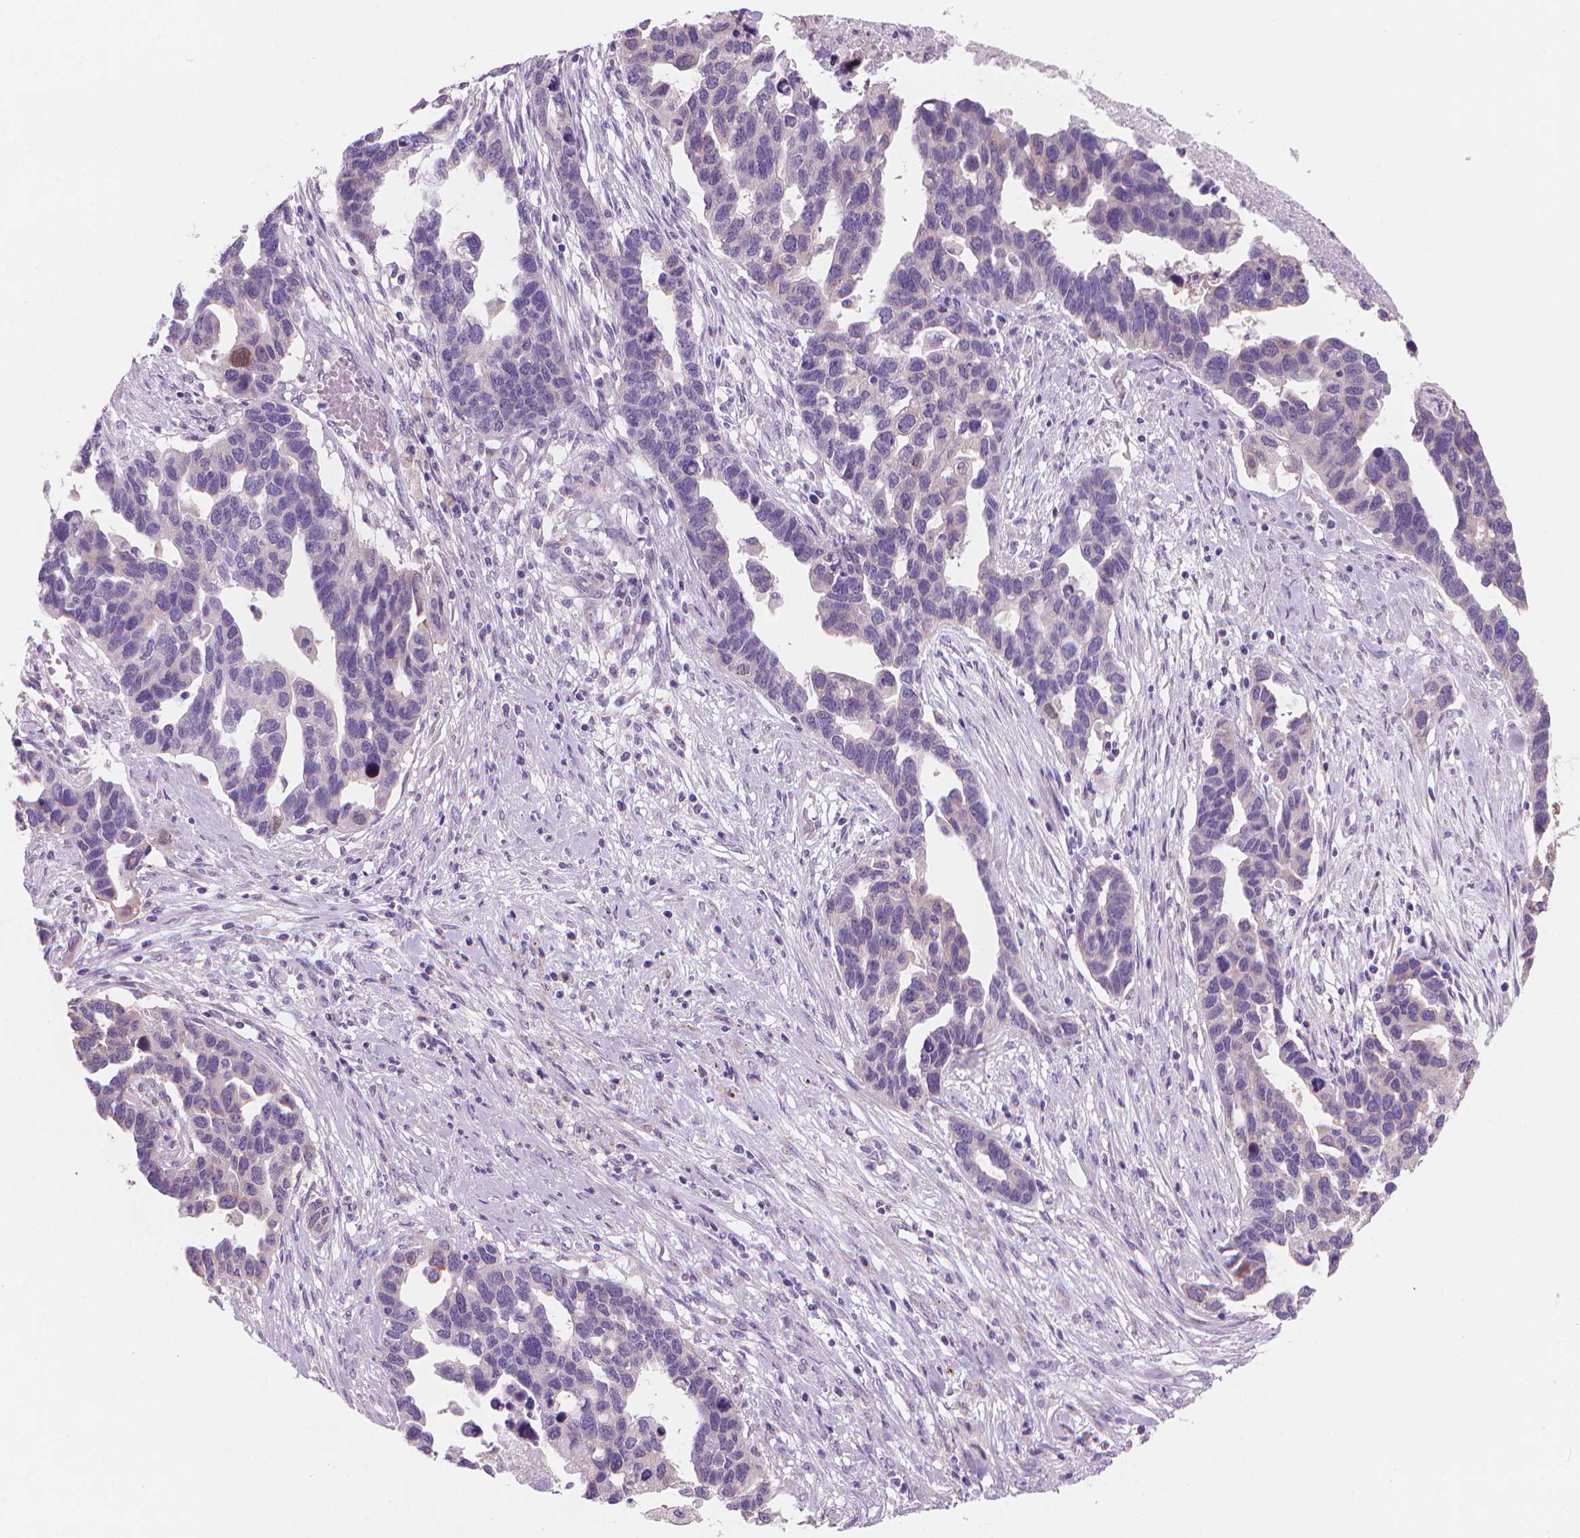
{"staining": {"intensity": "negative", "quantity": "none", "location": "none"}, "tissue": "ovarian cancer", "cell_type": "Tumor cells", "image_type": "cancer", "snomed": [{"axis": "morphology", "description": "Cystadenocarcinoma, serous, NOS"}, {"axis": "topography", "description": "Ovary"}], "caption": "This is an immunohistochemistry (IHC) image of human ovarian serous cystadenocarcinoma. There is no expression in tumor cells.", "gene": "ENSG00000187186", "patient": {"sex": "female", "age": 54}}